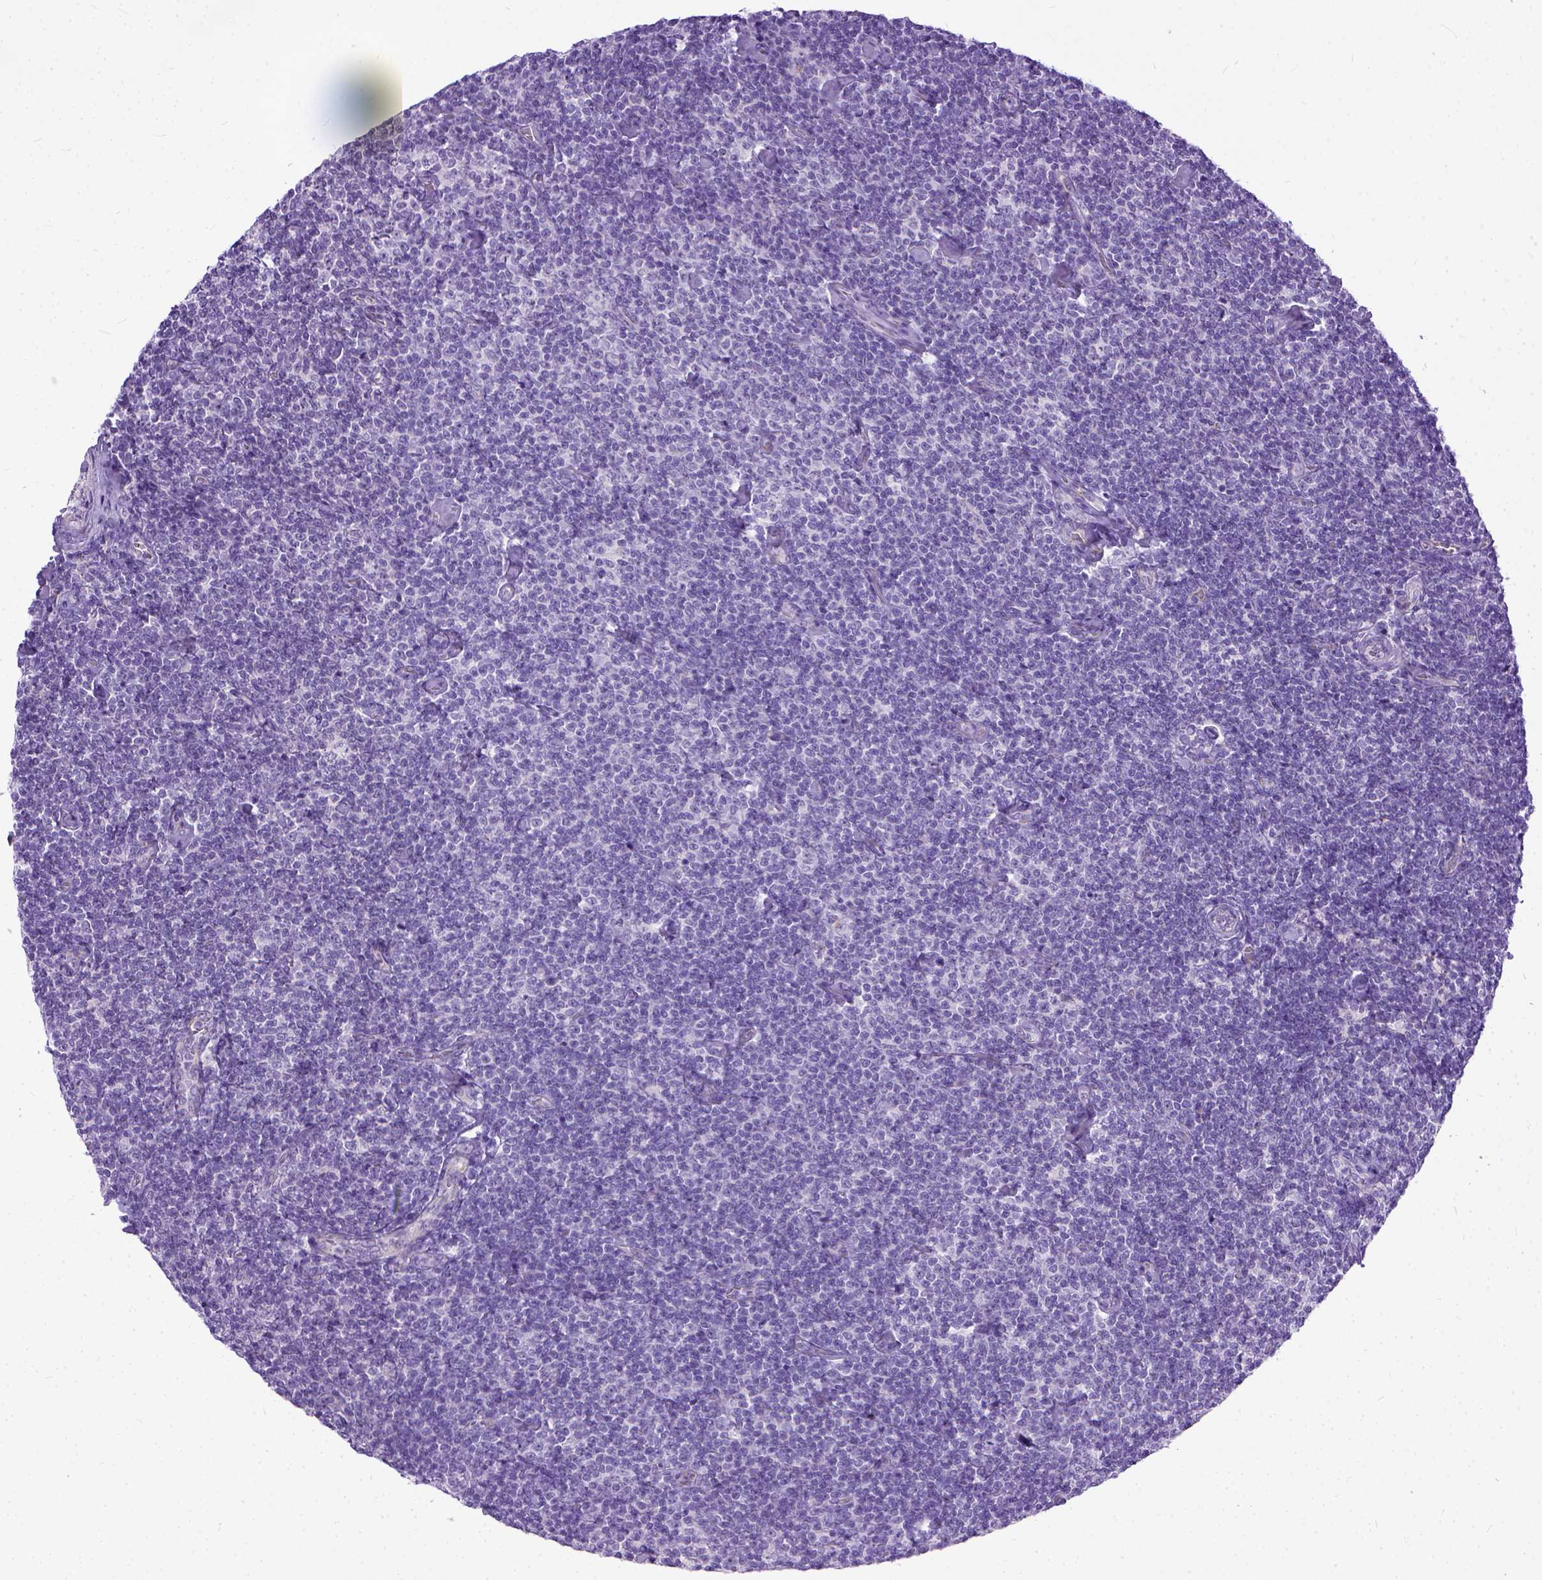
{"staining": {"intensity": "negative", "quantity": "none", "location": "none"}, "tissue": "lymphoma", "cell_type": "Tumor cells", "image_type": "cancer", "snomed": [{"axis": "morphology", "description": "Malignant lymphoma, non-Hodgkin's type, Low grade"}, {"axis": "topography", "description": "Lymph node"}], "caption": "Malignant lymphoma, non-Hodgkin's type (low-grade) was stained to show a protein in brown. There is no significant positivity in tumor cells.", "gene": "ADGRF1", "patient": {"sex": "male", "age": 81}}